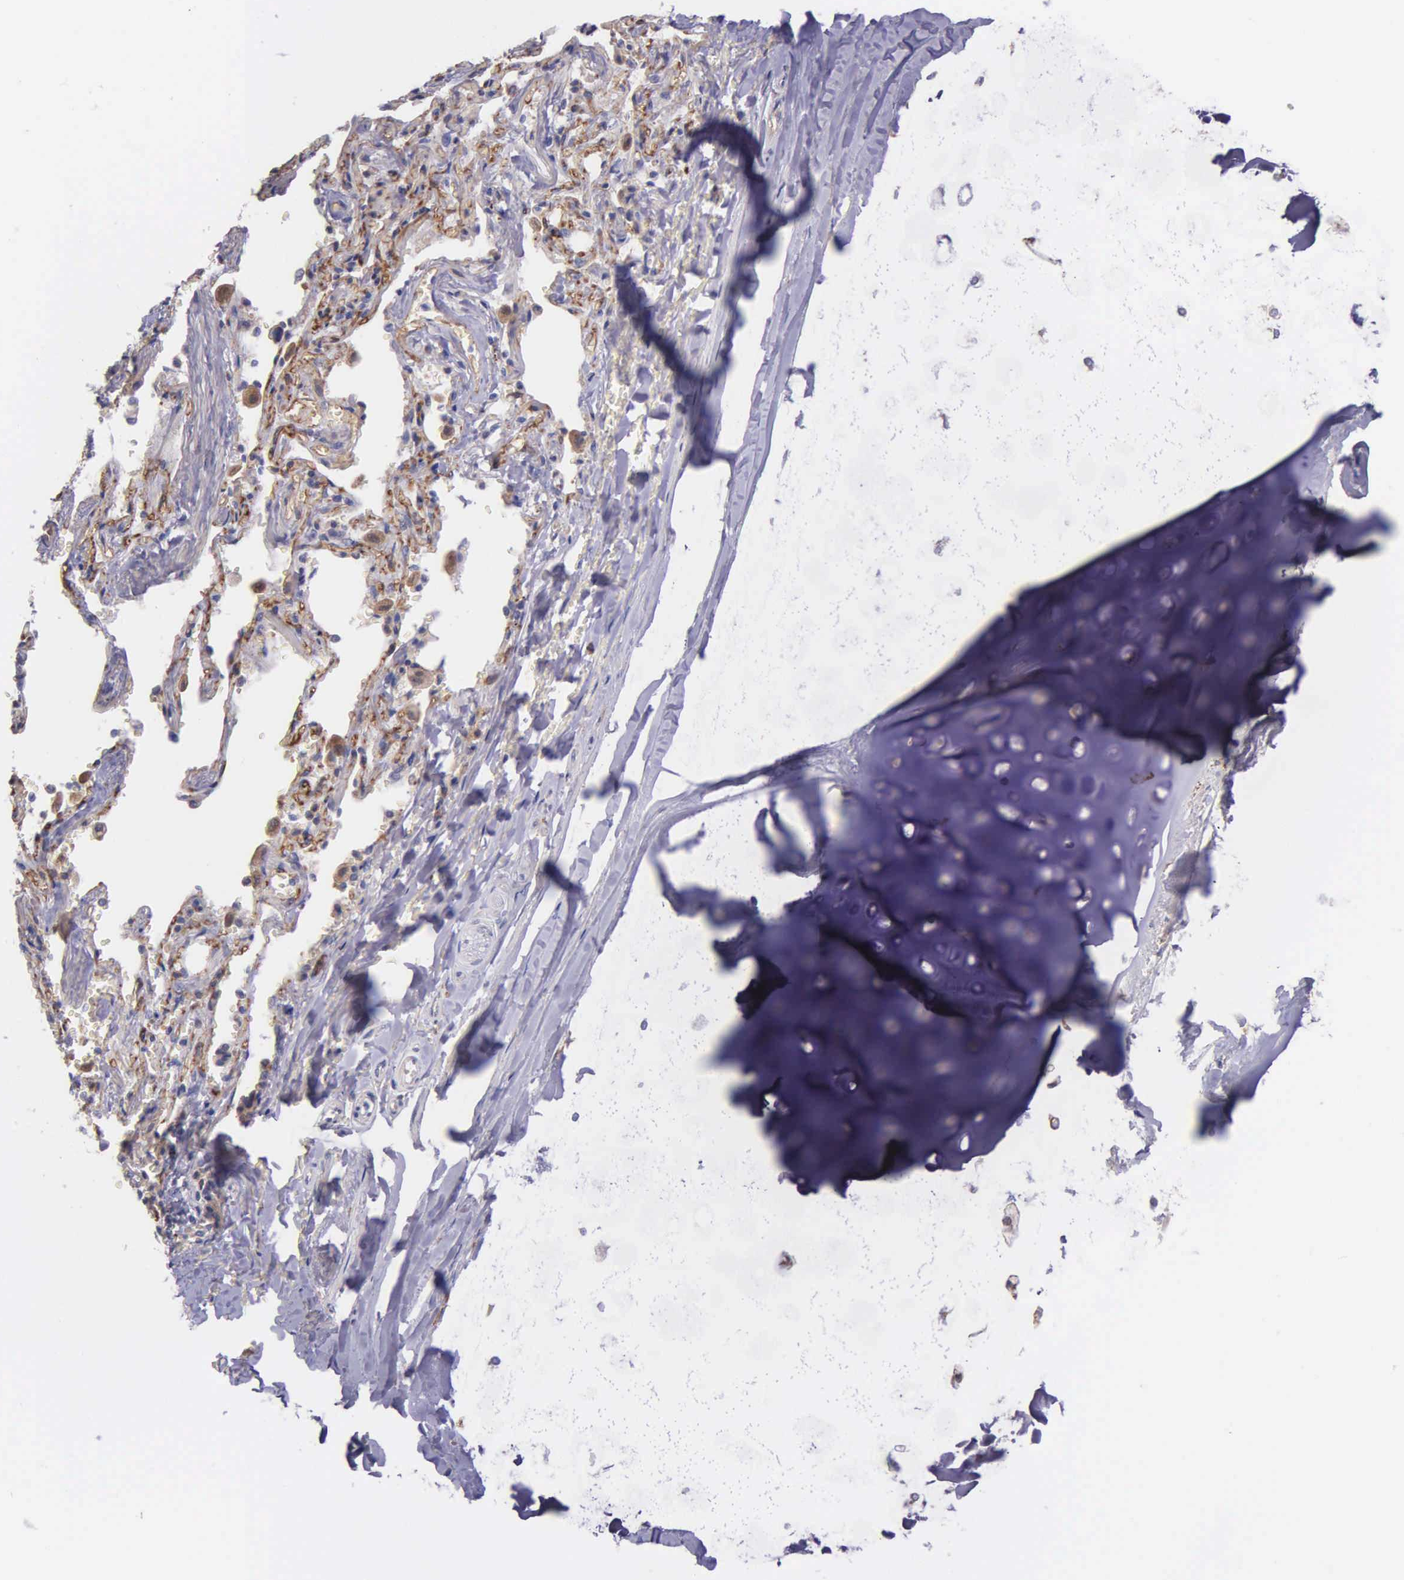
{"staining": {"intensity": "negative", "quantity": "none", "location": "none"}, "tissue": "adipose tissue", "cell_type": "Adipocytes", "image_type": "normal", "snomed": [{"axis": "morphology", "description": "Normal tissue, NOS"}, {"axis": "topography", "description": "Cartilage tissue"}, {"axis": "topography", "description": "Lung"}], "caption": "Photomicrograph shows no protein expression in adipocytes of benign adipose tissue. (Stains: DAB (3,3'-diaminobenzidine) IHC with hematoxylin counter stain, Microscopy: brightfield microscopy at high magnification).", "gene": "ZC3H12B", "patient": {"sex": "male", "age": 65}}